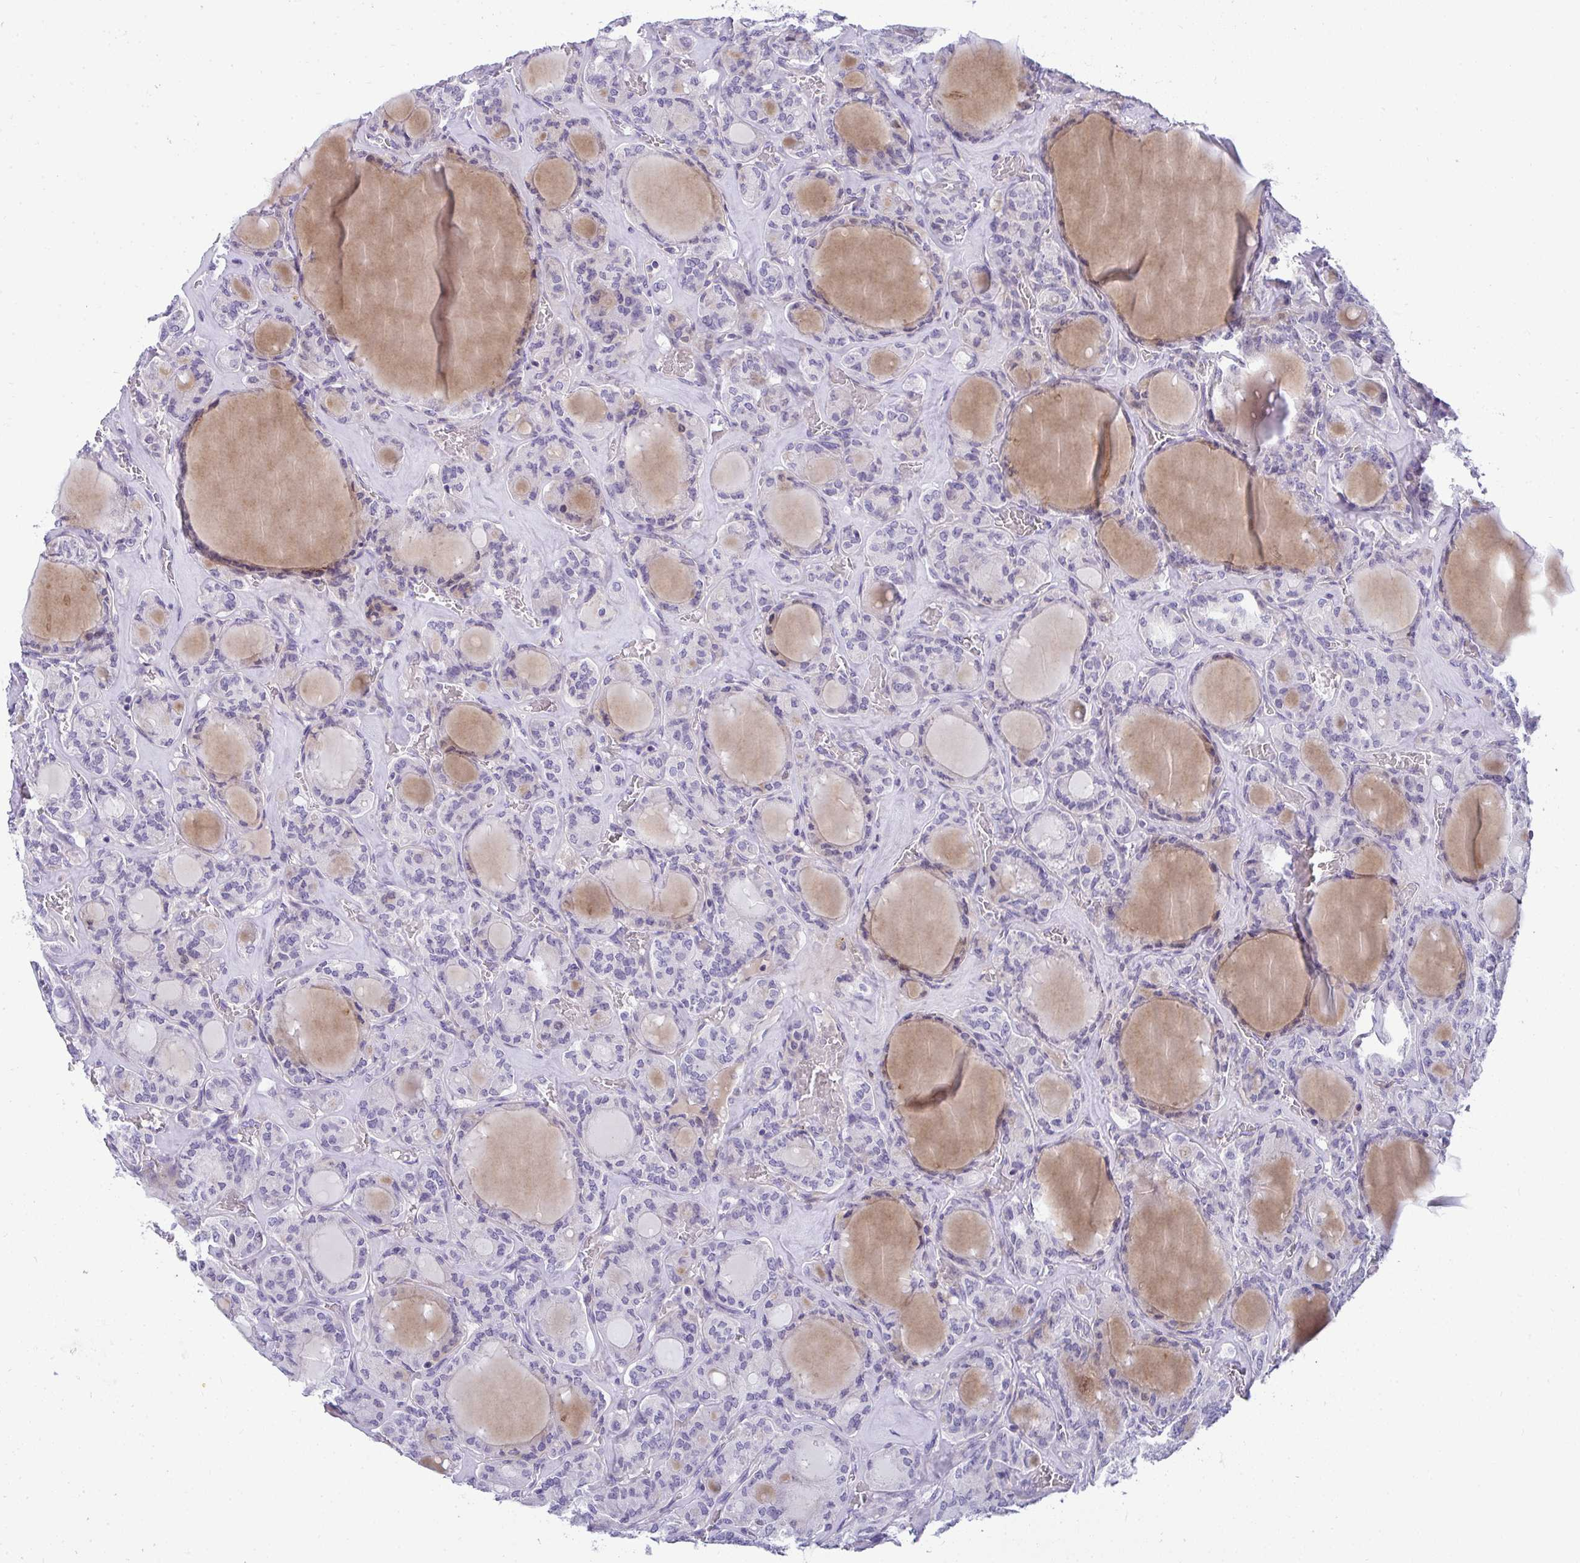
{"staining": {"intensity": "negative", "quantity": "none", "location": "none"}, "tissue": "thyroid cancer", "cell_type": "Tumor cells", "image_type": "cancer", "snomed": [{"axis": "morphology", "description": "Papillary adenocarcinoma, NOS"}, {"axis": "topography", "description": "Thyroid gland"}], "caption": "There is no significant expression in tumor cells of thyroid cancer.", "gene": "AK5", "patient": {"sex": "male", "age": 87}}